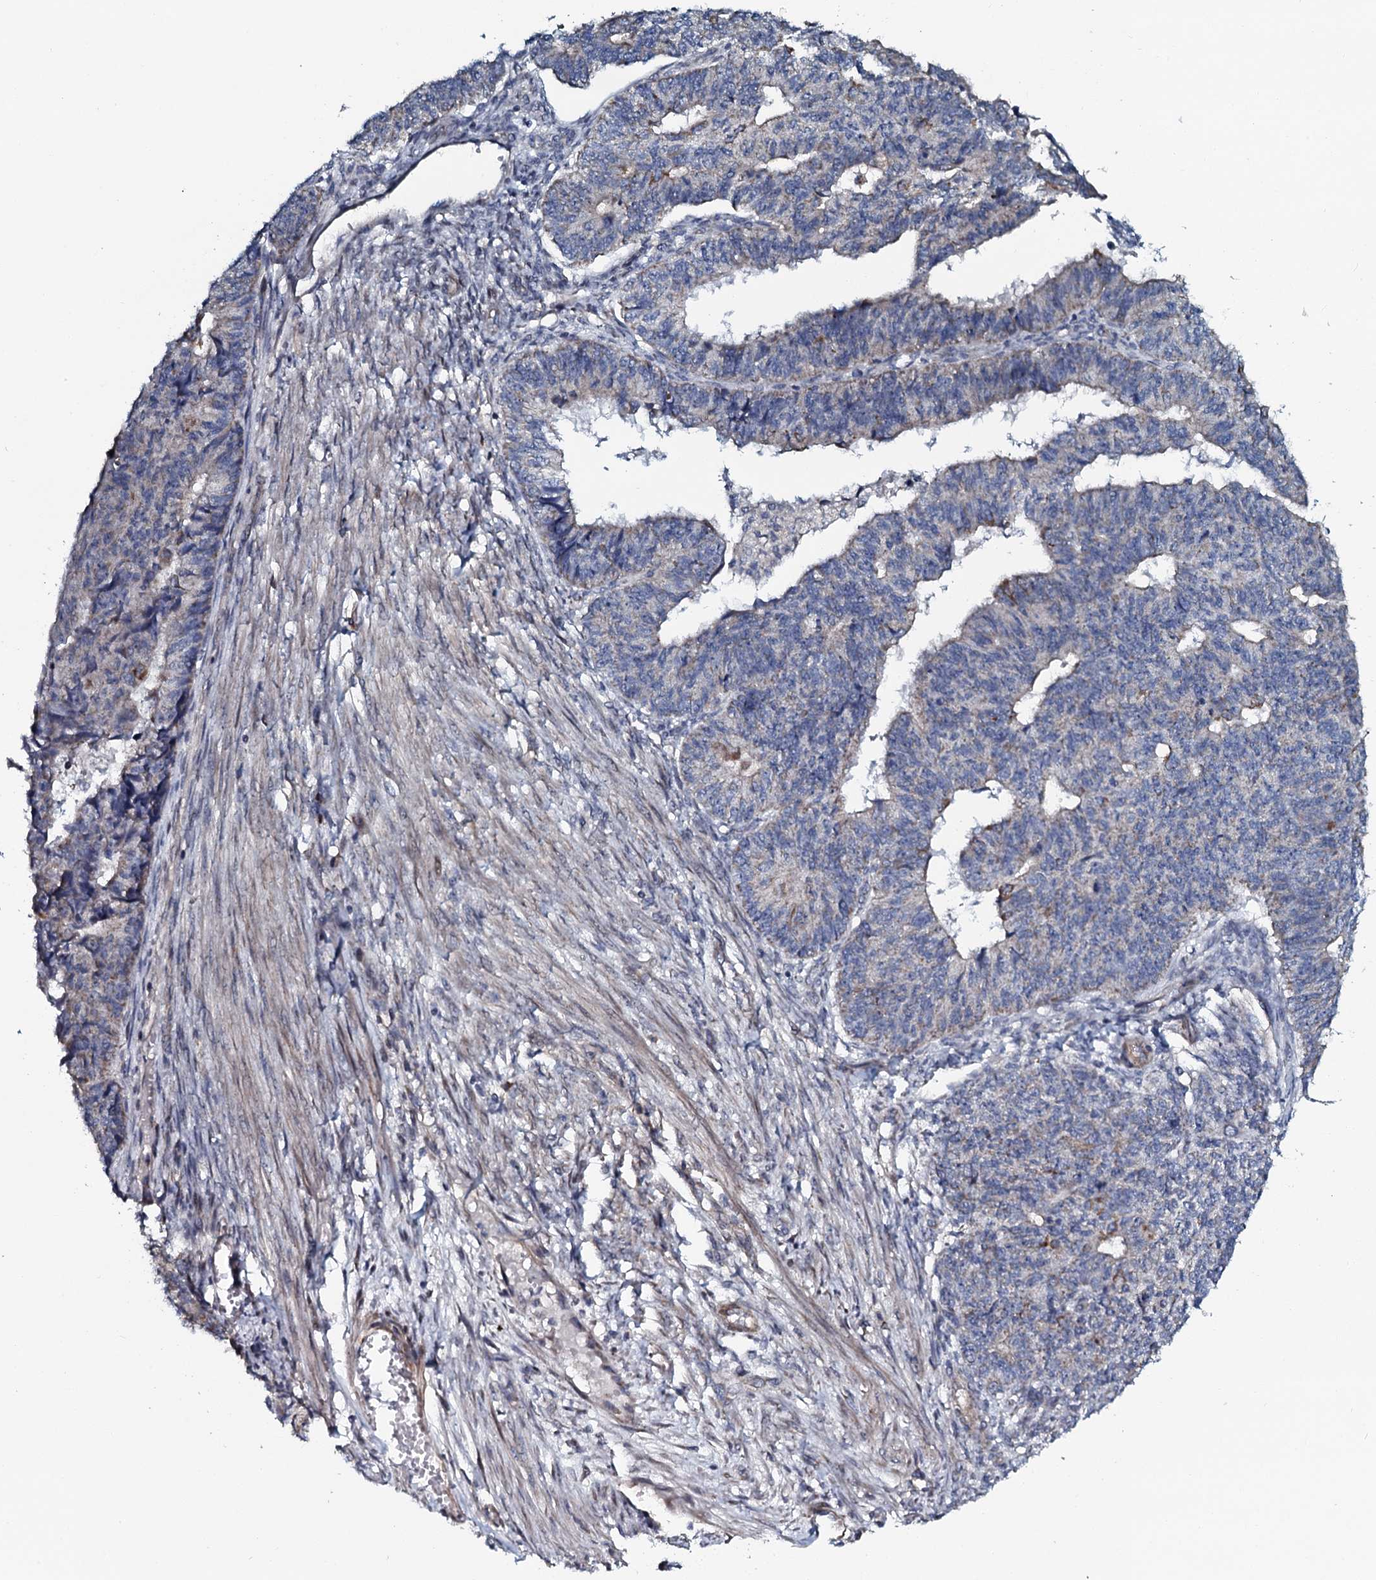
{"staining": {"intensity": "weak", "quantity": "<25%", "location": "cytoplasmic/membranous"}, "tissue": "endometrial cancer", "cell_type": "Tumor cells", "image_type": "cancer", "snomed": [{"axis": "morphology", "description": "Adenocarcinoma, NOS"}, {"axis": "topography", "description": "Endometrium"}], "caption": "Immunohistochemistry (IHC) micrograph of endometrial cancer stained for a protein (brown), which shows no expression in tumor cells.", "gene": "KCTD4", "patient": {"sex": "female", "age": 32}}